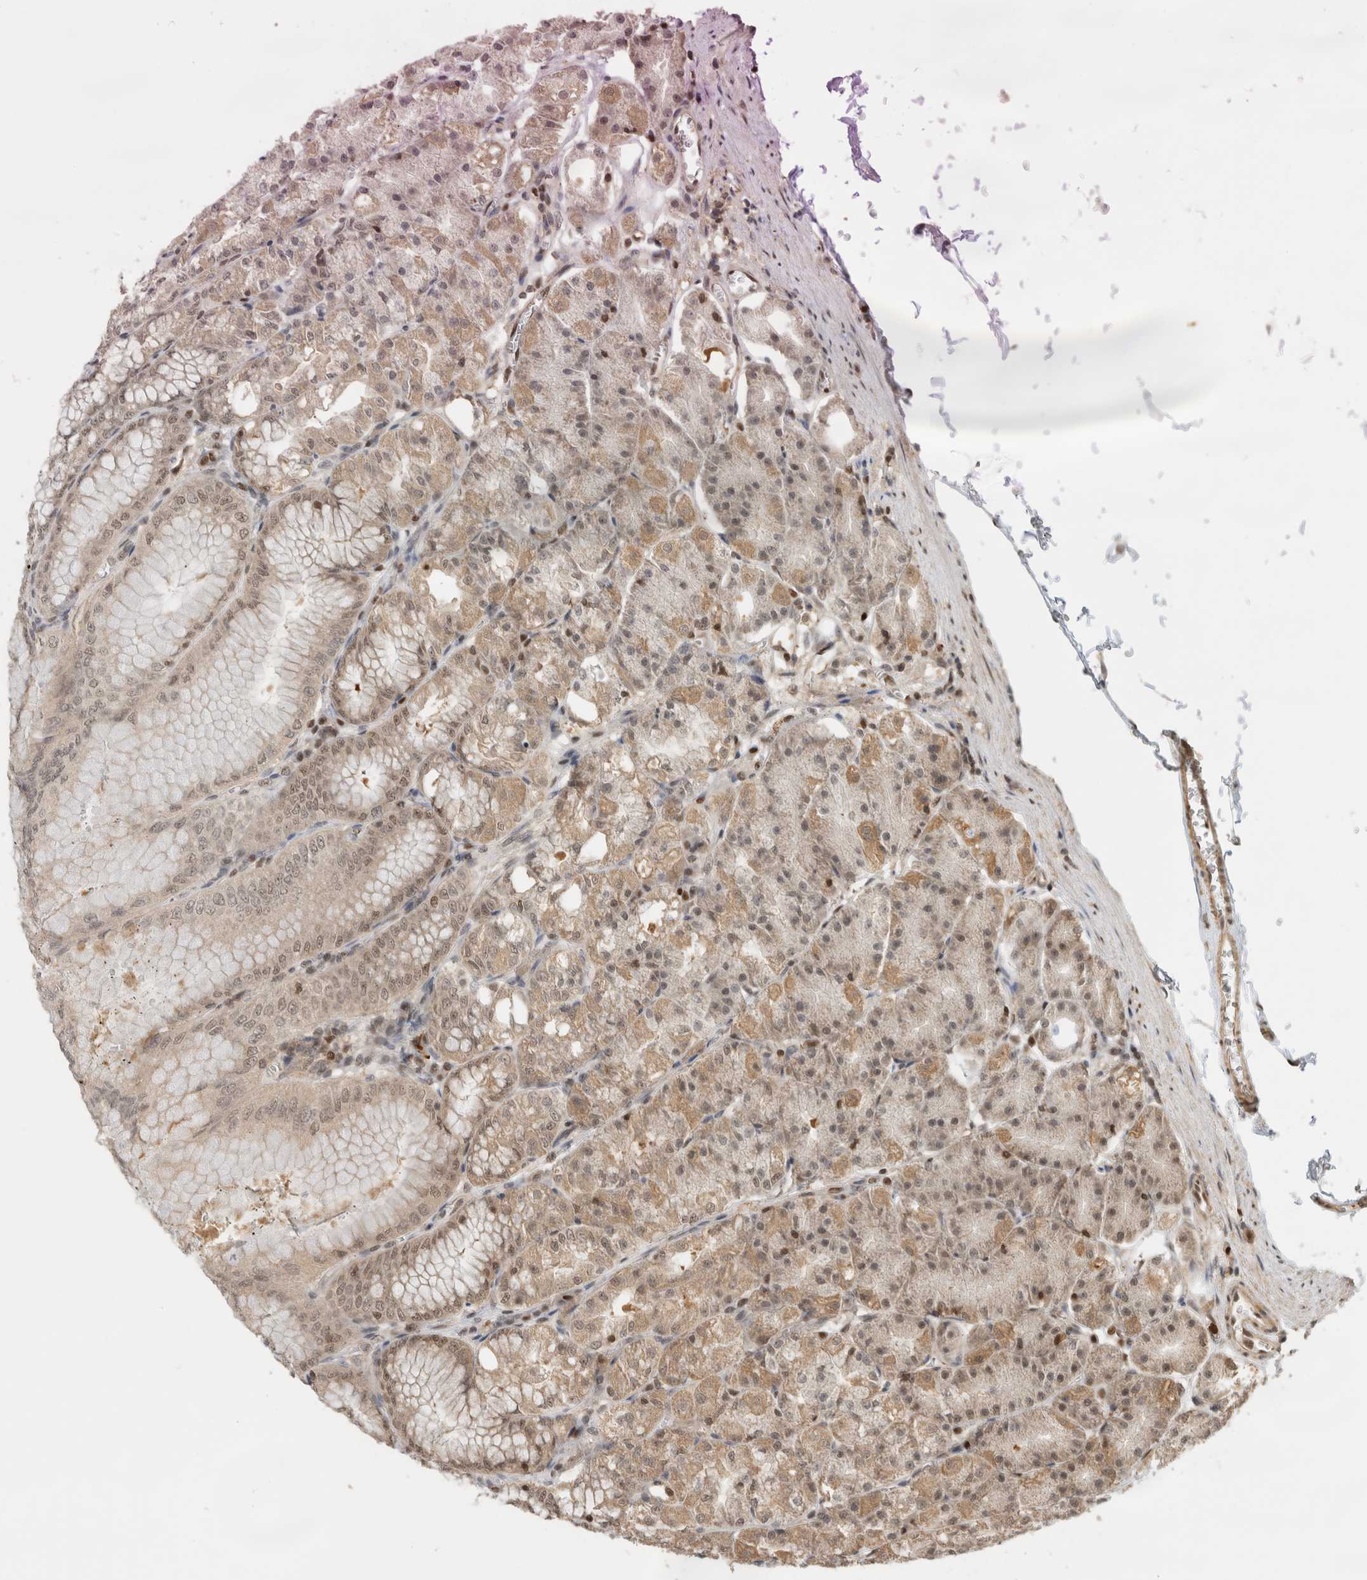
{"staining": {"intensity": "moderate", "quantity": ">75%", "location": "cytoplasmic/membranous,nuclear"}, "tissue": "stomach", "cell_type": "Glandular cells", "image_type": "normal", "snomed": [{"axis": "morphology", "description": "Normal tissue, NOS"}, {"axis": "topography", "description": "Stomach, lower"}], "caption": "Stomach stained for a protein (brown) exhibits moderate cytoplasmic/membranous,nuclear positive positivity in about >75% of glandular cells.", "gene": "SNRNP40", "patient": {"sex": "male", "age": 71}}